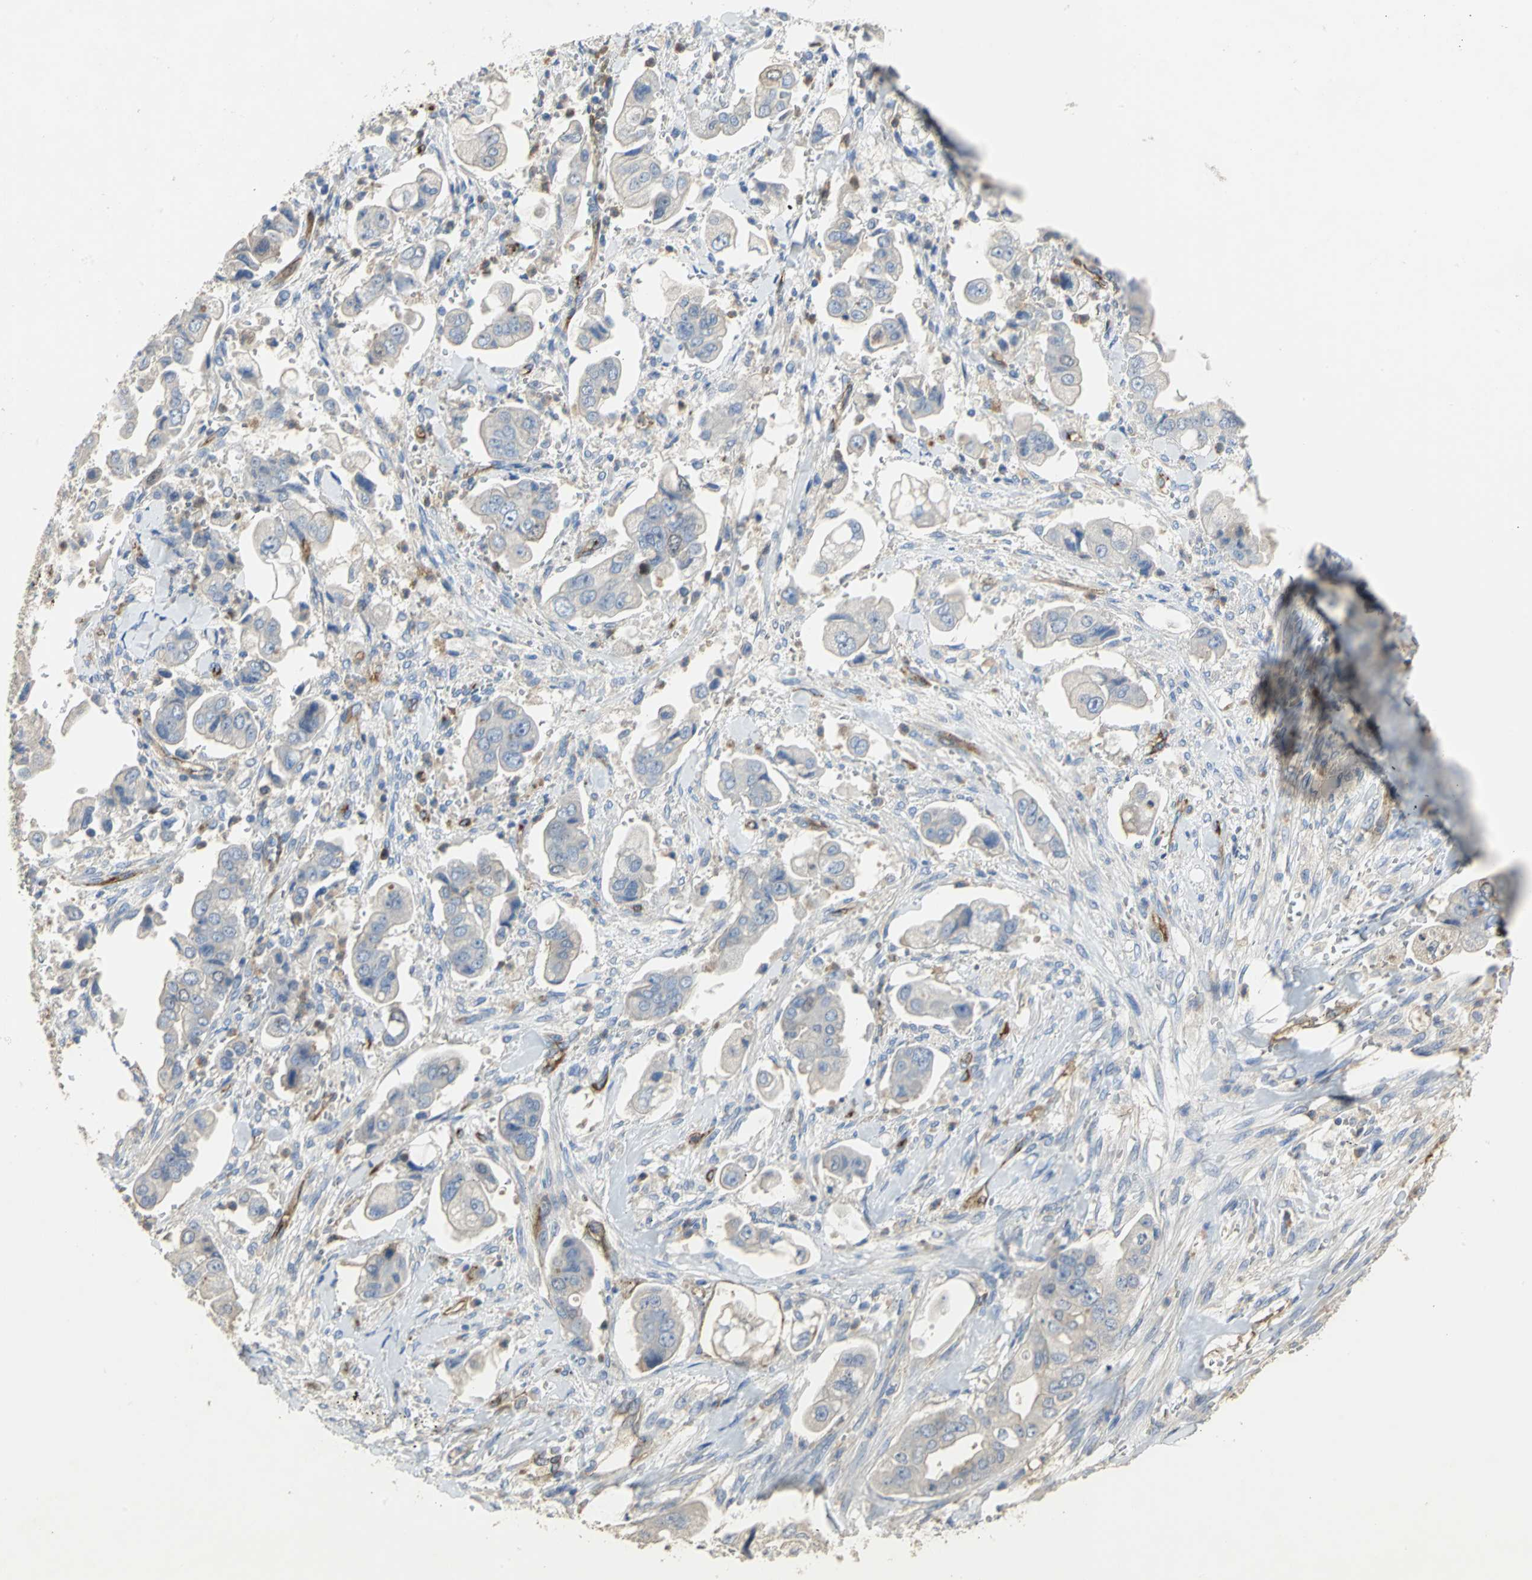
{"staining": {"intensity": "negative", "quantity": "none", "location": "none"}, "tissue": "stomach cancer", "cell_type": "Tumor cells", "image_type": "cancer", "snomed": [{"axis": "morphology", "description": "Adenocarcinoma, NOS"}, {"axis": "topography", "description": "Stomach"}], "caption": "The image demonstrates no staining of tumor cells in stomach cancer (adenocarcinoma). Brightfield microscopy of immunohistochemistry stained with DAB (brown) and hematoxylin (blue), captured at high magnification.", "gene": "DLGAP5", "patient": {"sex": "male", "age": 62}}